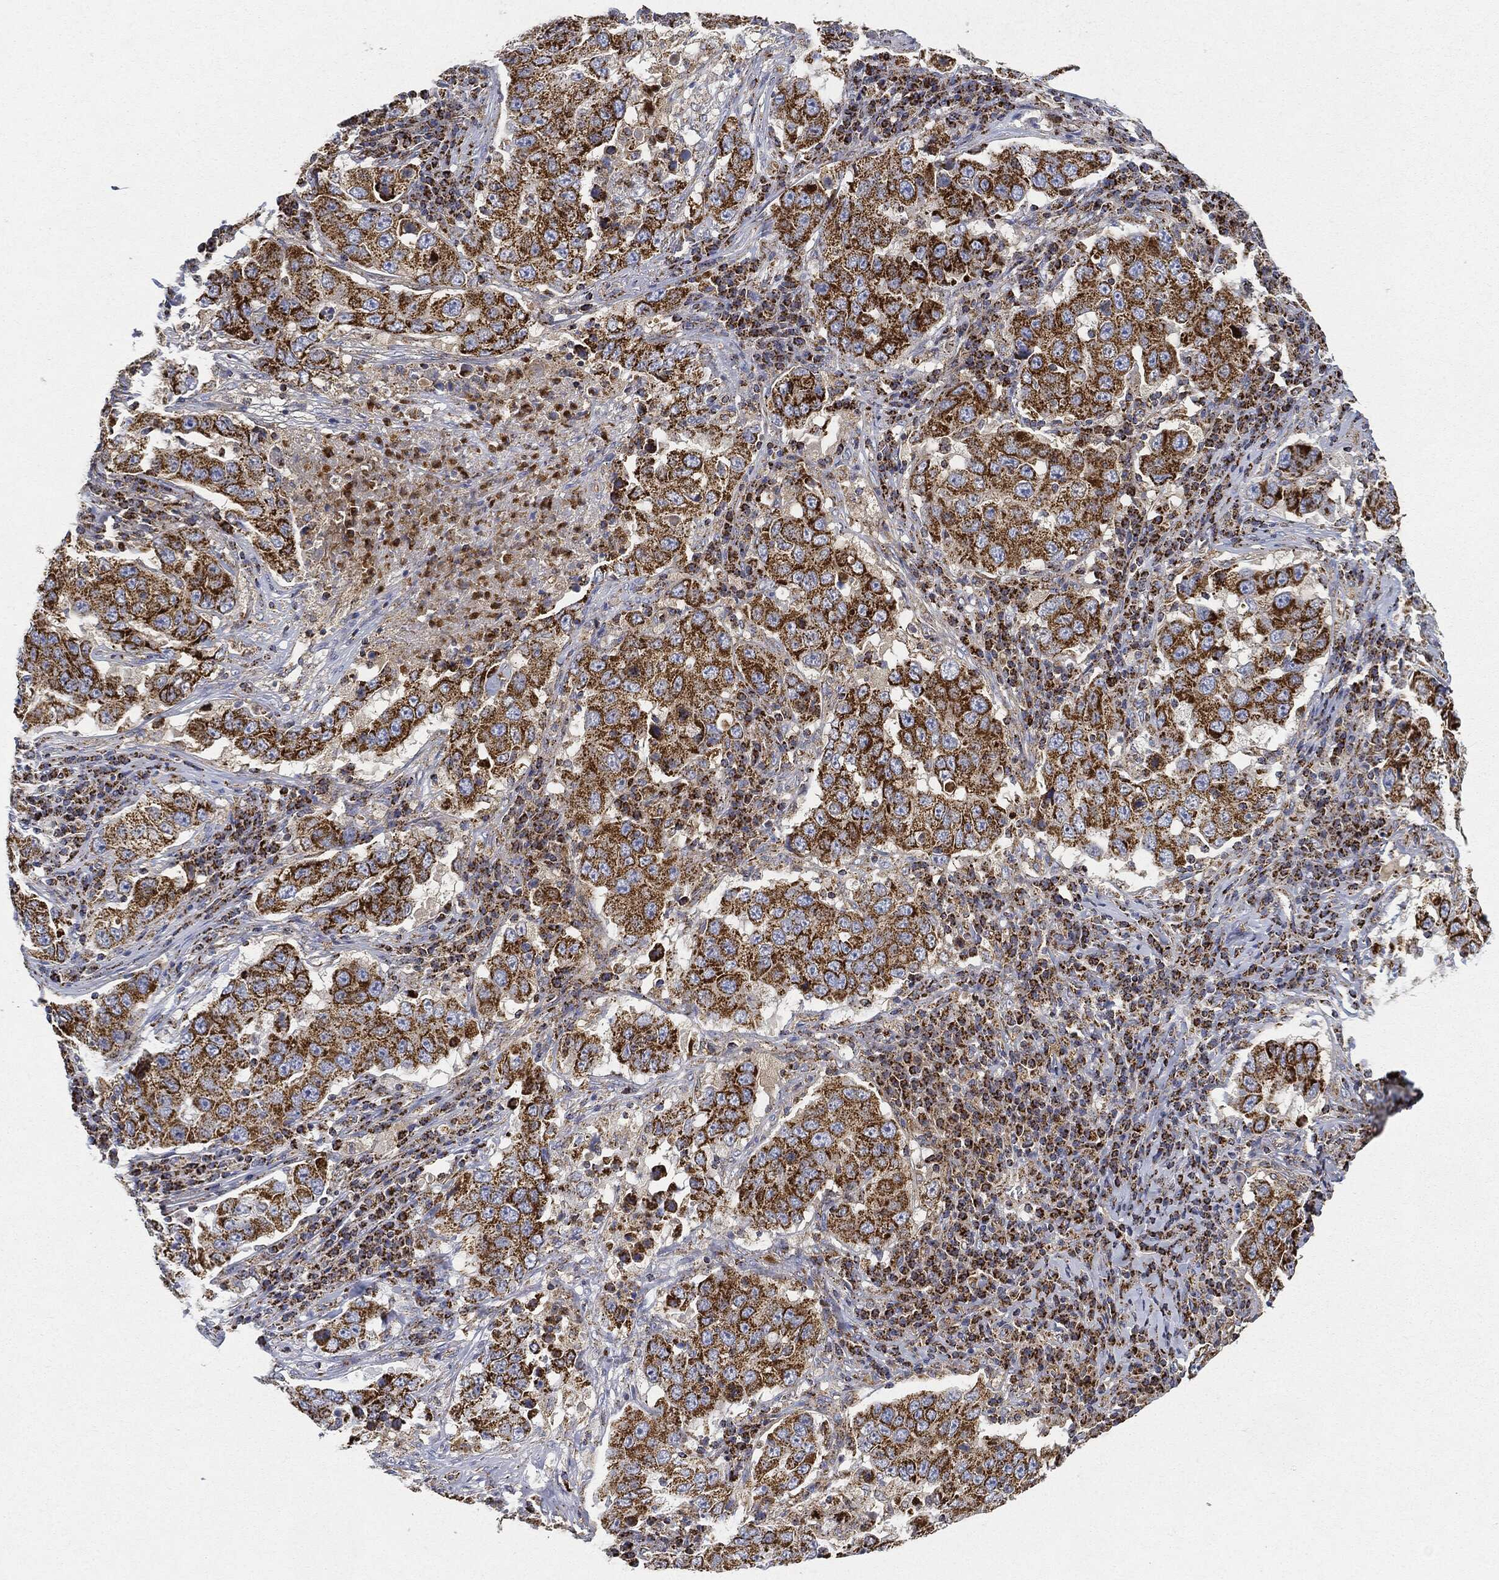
{"staining": {"intensity": "strong", "quantity": ">75%", "location": "cytoplasmic/membranous"}, "tissue": "lung cancer", "cell_type": "Tumor cells", "image_type": "cancer", "snomed": [{"axis": "morphology", "description": "Adenocarcinoma, NOS"}, {"axis": "topography", "description": "Lung"}], "caption": "The immunohistochemical stain highlights strong cytoplasmic/membranous staining in tumor cells of adenocarcinoma (lung) tissue.", "gene": "CAPN15", "patient": {"sex": "male", "age": 73}}